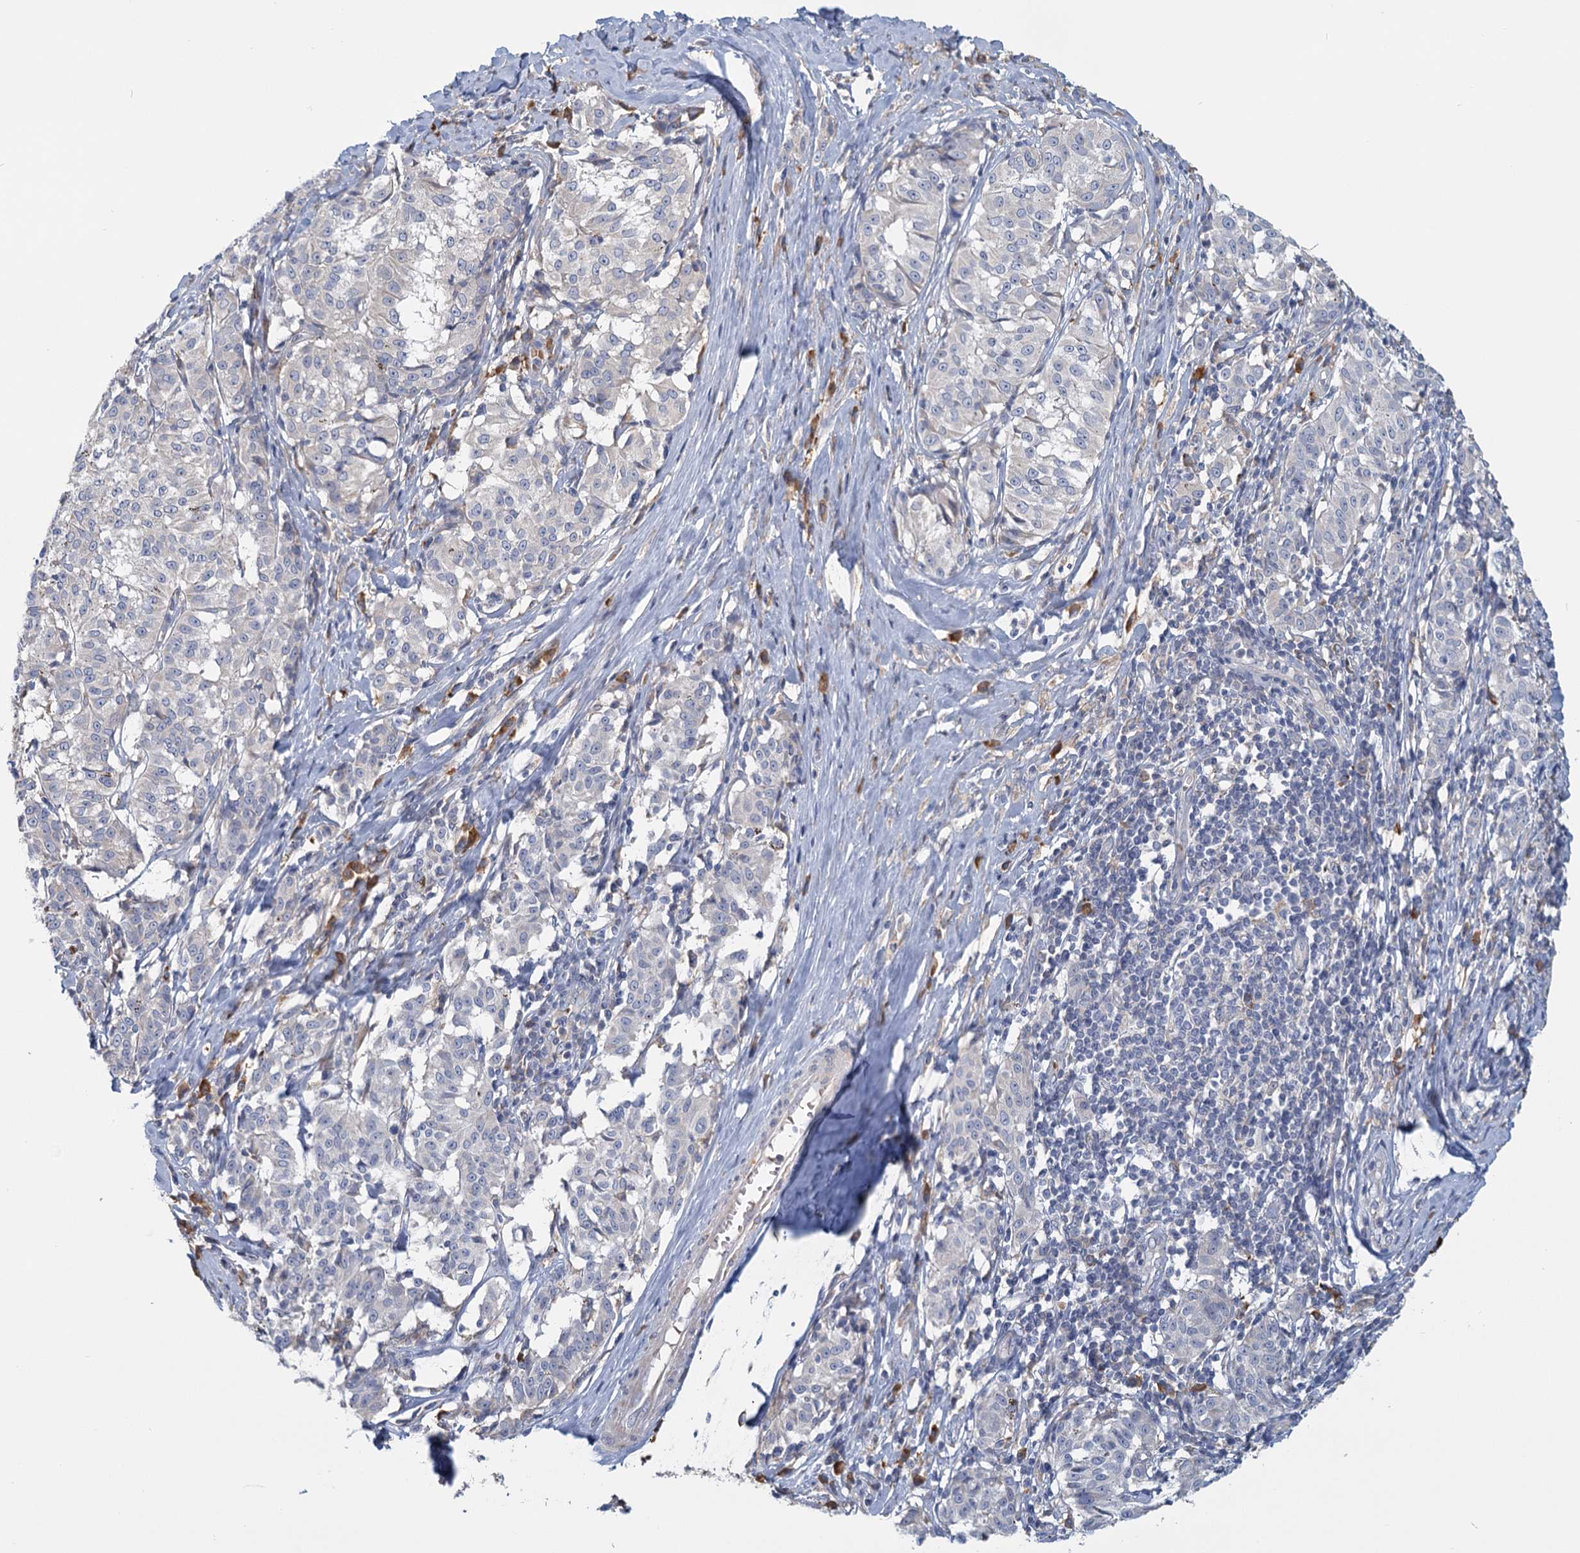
{"staining": {"intensity": "negative", "quantity": "none", "location": "none"}, "tissue": "melanoma", "cell_type": "Tumor cells", "image_type": "cancer", "snomed": [{"axis": "morphology", "description": "Malignant melanoma, NOS"}, {"axis": "topography", "description": "Skin"}], "caption": "This is an immunohistochemistry micrograph of melanoma. There is no positivity in tumor cells.", "gene": "ANKRD16", "patient": {"sex": "female", "age": 72}}